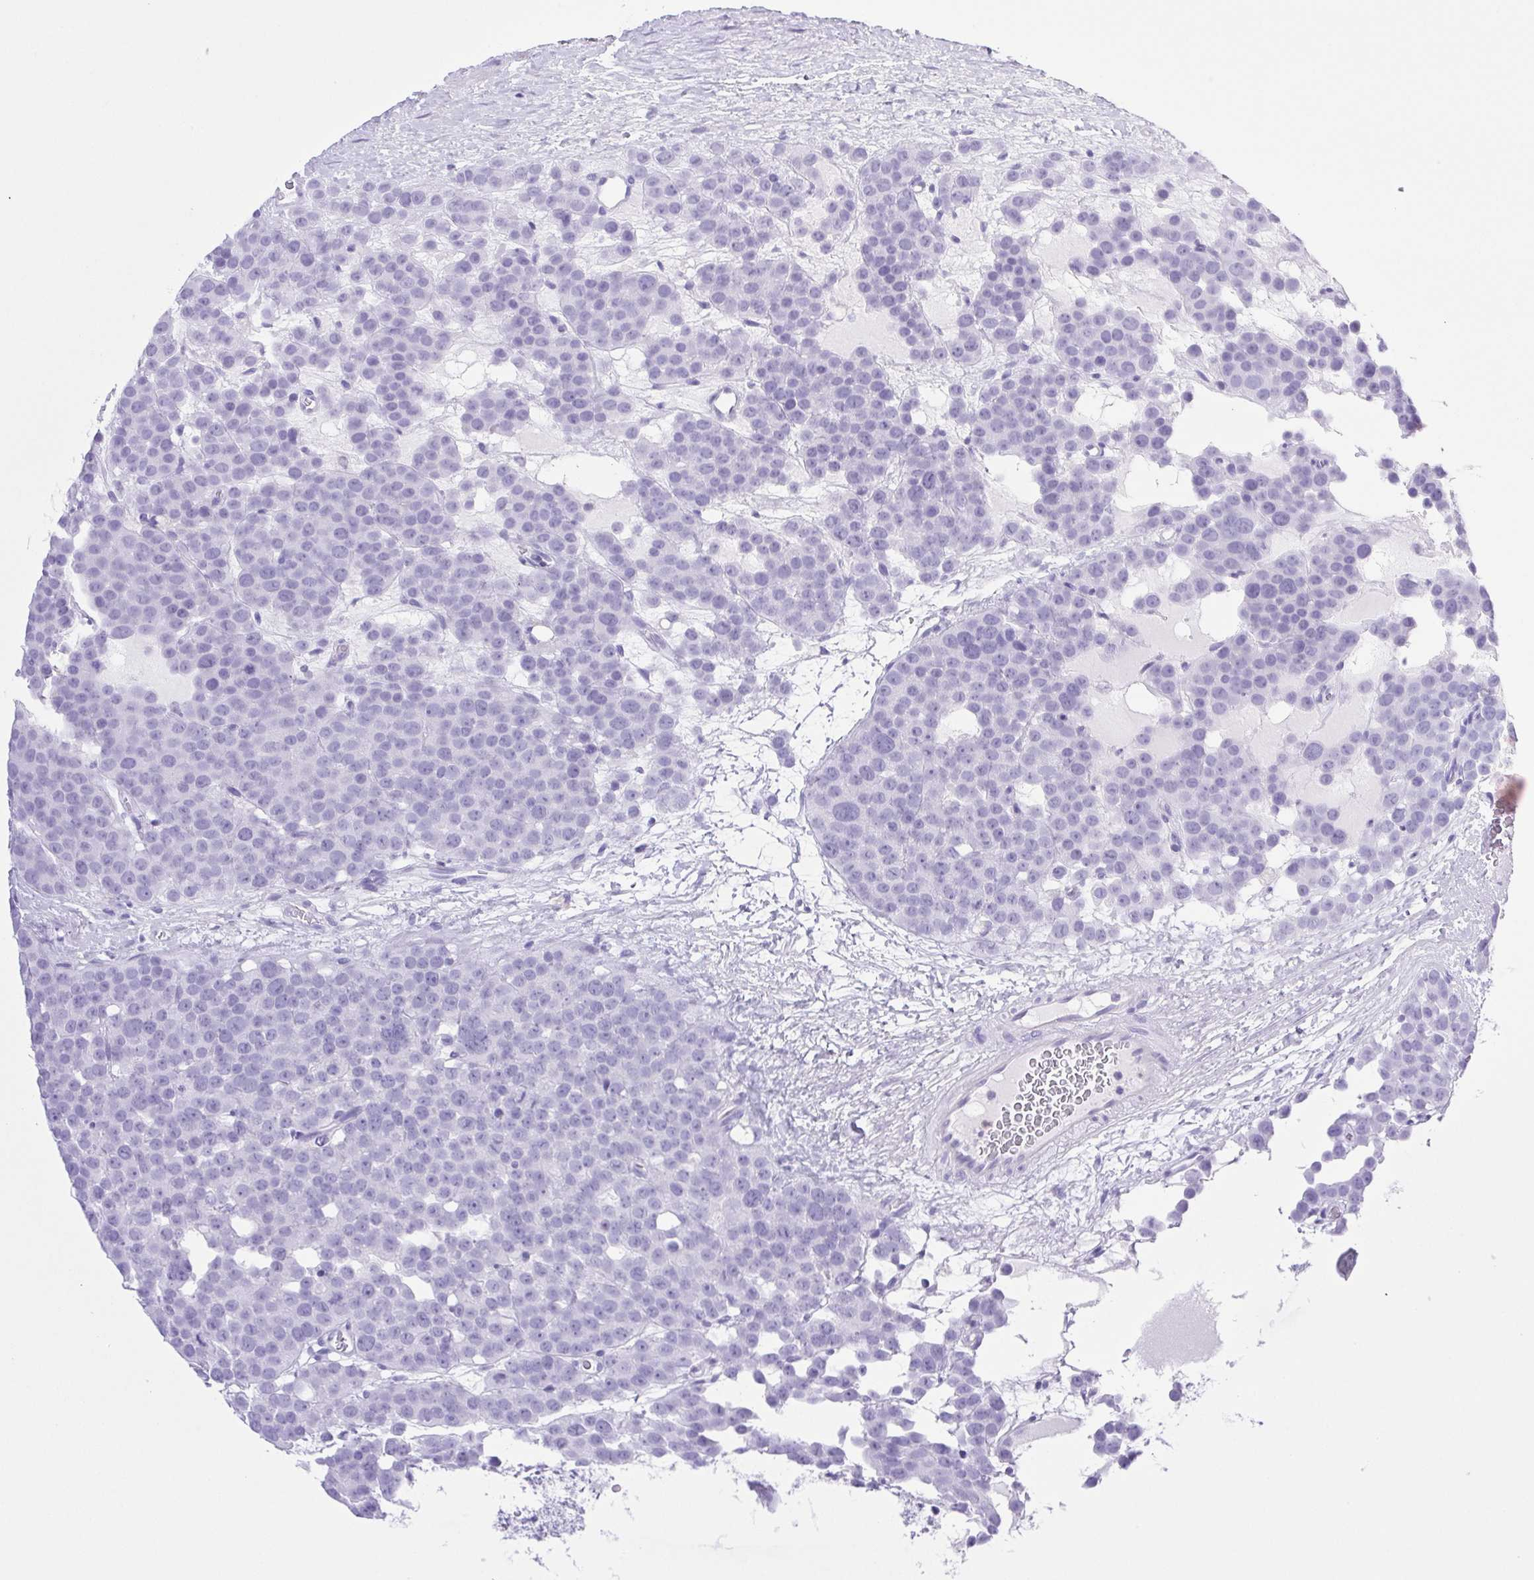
{"staining": {"intensity": "negative", "quantity": "none", "location": "none"}, "tissue": "testis cancer", "cell_type": "Tumor cells", "image_type": "cancer", "snomed": [{"axis": "morphology", "description": "Seminoma, NOS"}, {"axis": "topography", "description": "Testis"}], "caption": "A histopathology image of testis seminoma stained for a protein displays no brown staining in tumor cells.", "gene": "SYNPR", "patient": {"sex": "male", "age": 71}}